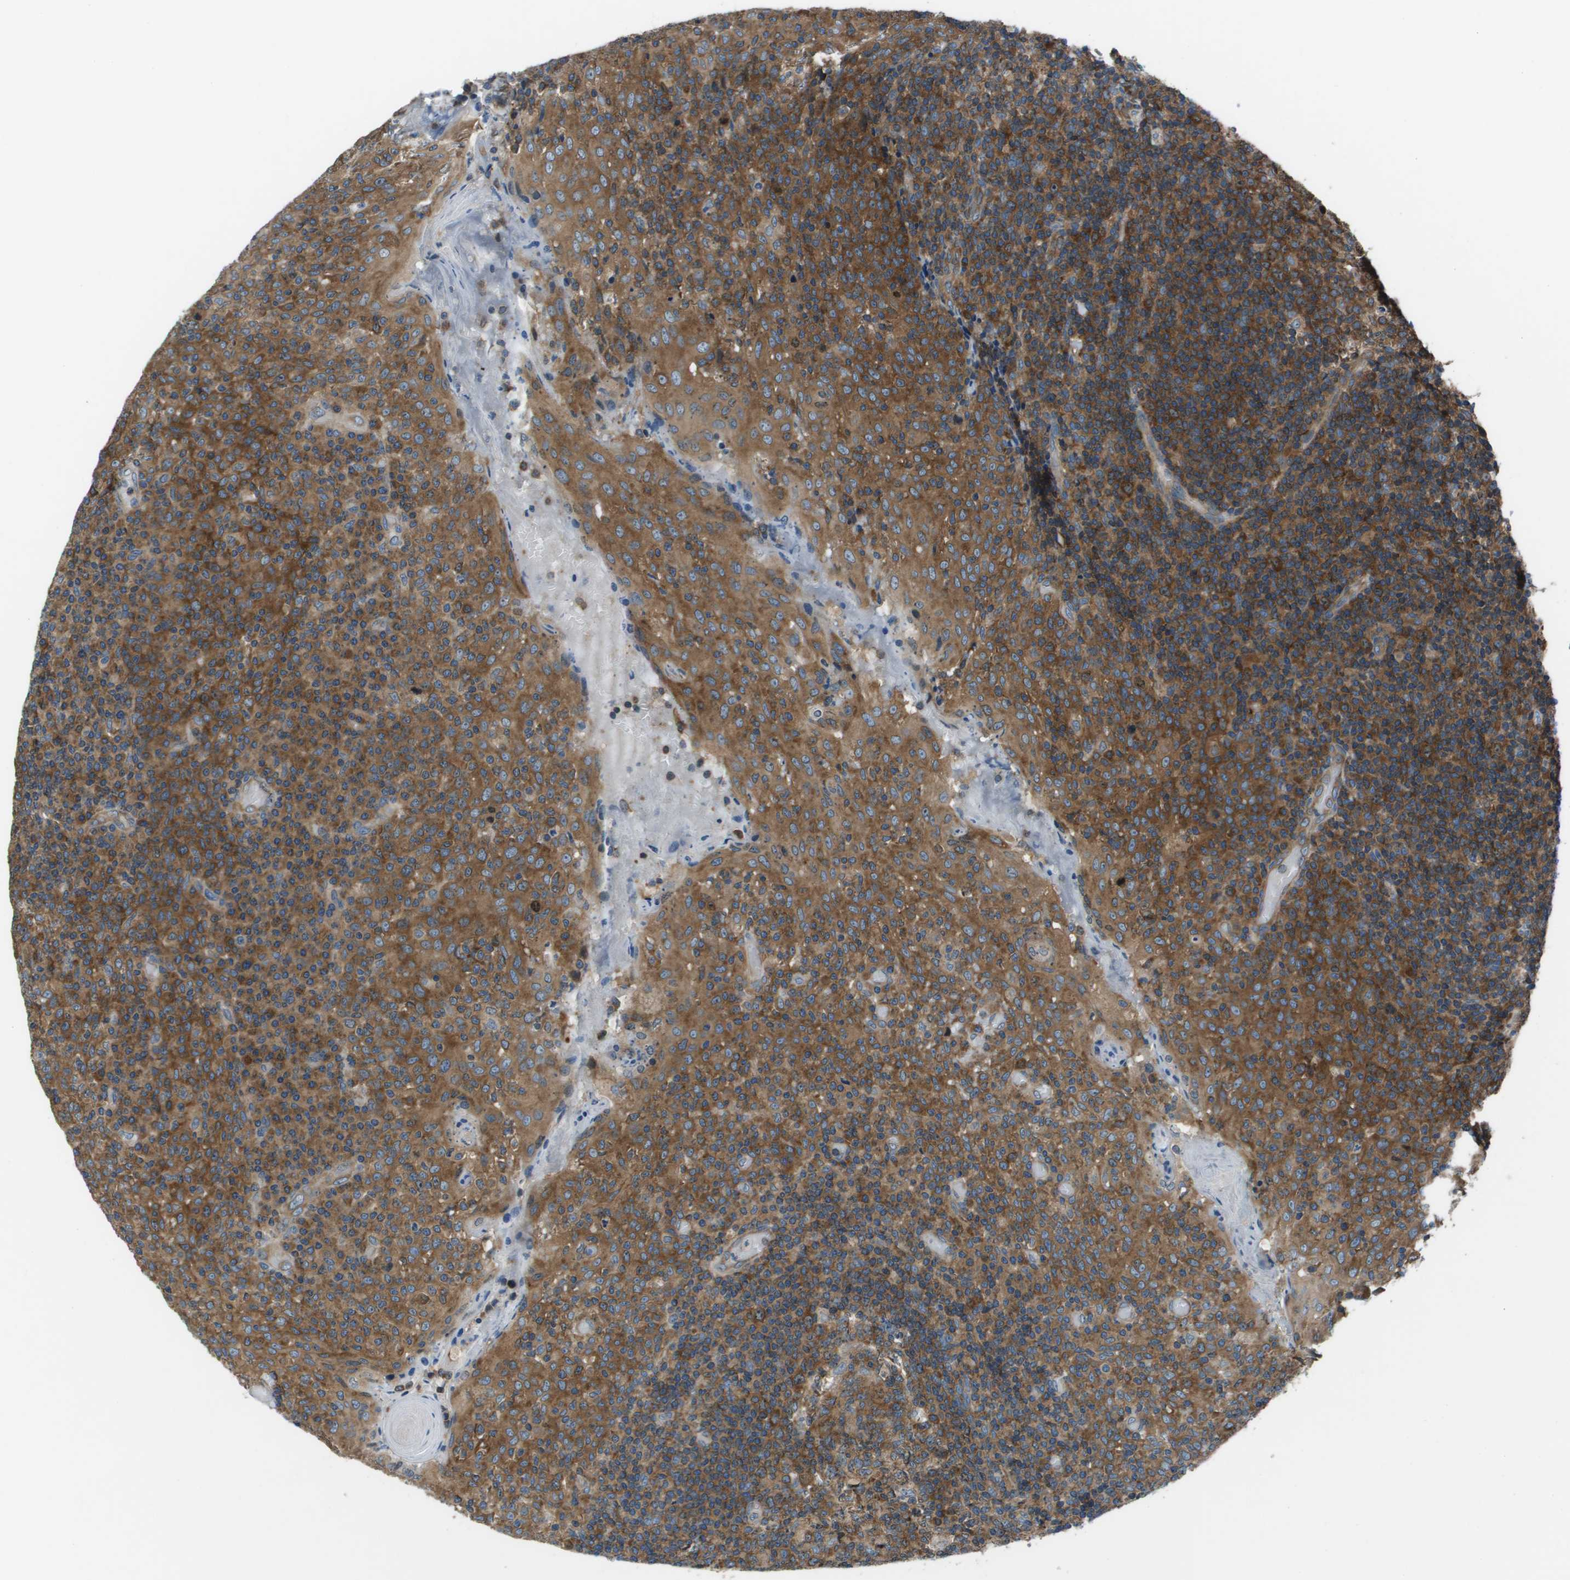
{"staining": {"intensity": "strong", "quantity": ">75%", "location": "cytoplasmic/membranous"}, "tissue": "tonsil", "cell_type": "Germinal center cells", "image_type": "normal", "snomed": [{"axis": "morphology", "description": "Normal tissue, NOS"}, {"axis": "topography", "description": "Tonsil"}], "caption": "Protein staining reveals strong cytoplasmic/membranous expression in about >75% of germinal center cells in unremarkable tonsil. (DAB (3,3'-diaminobenzidine) = brown stain, brightfield microscopy at high magnification).", "gene": "ARFGAP2", "patient": {"sex": "female", "age": 19}}